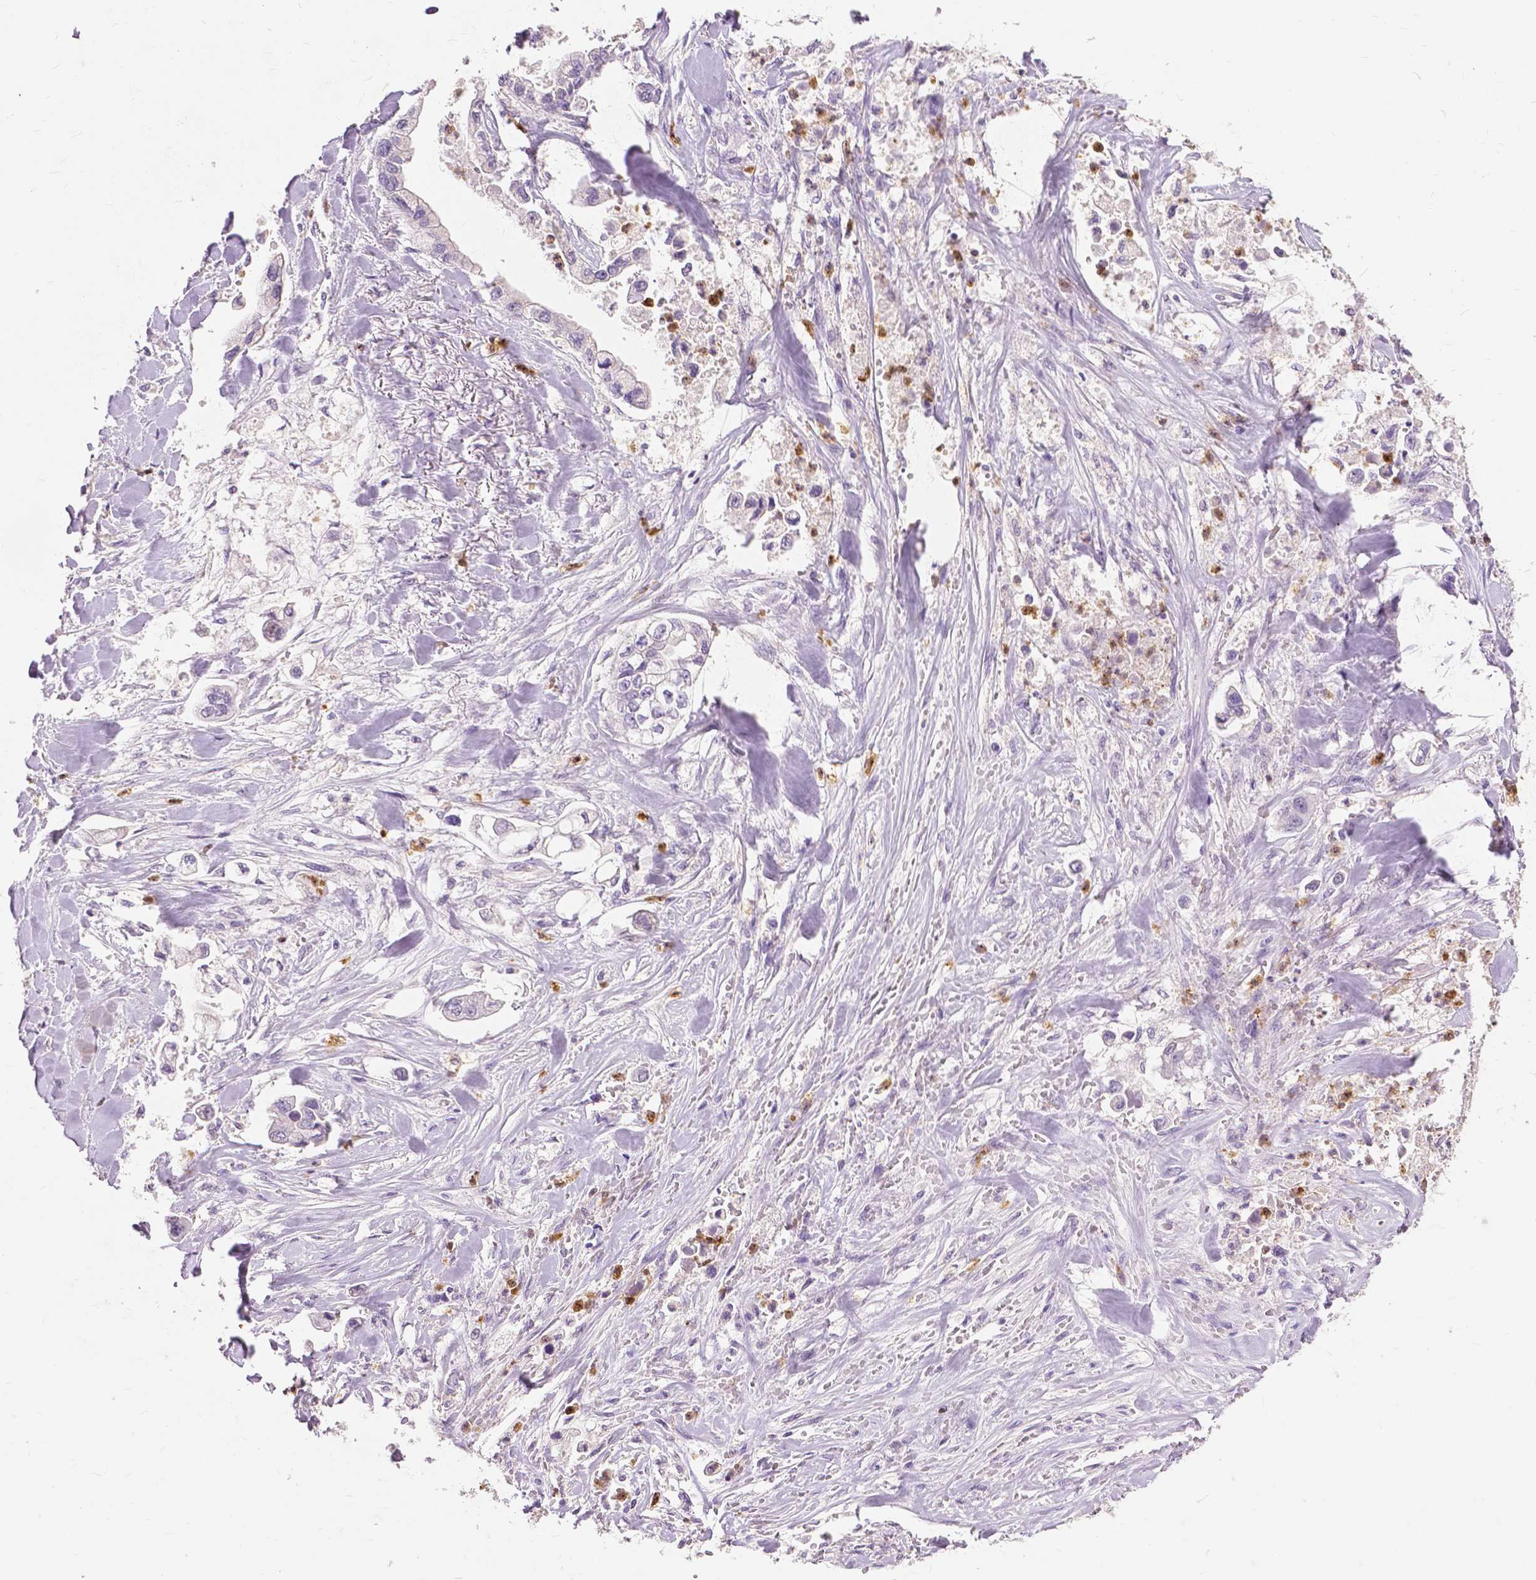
{"staining": {"intensity": "negative", "quantity": "none", "location": "none"}, "tissue": "stomach cancer", "cell_type": "Tumor cells", "image_type": "cancer", "snomed": [{"axis": "morphology", "description": "Adenocarcinoma, NOS"}, {"axis": "topography", "description": "Stomach"}], "caption": "Micrograph shows no significant protein staining in tumor cells of stomach adenocarcinoma.", "gene": "CXCR2", "patient": {"sex": "male", "age": 62}}